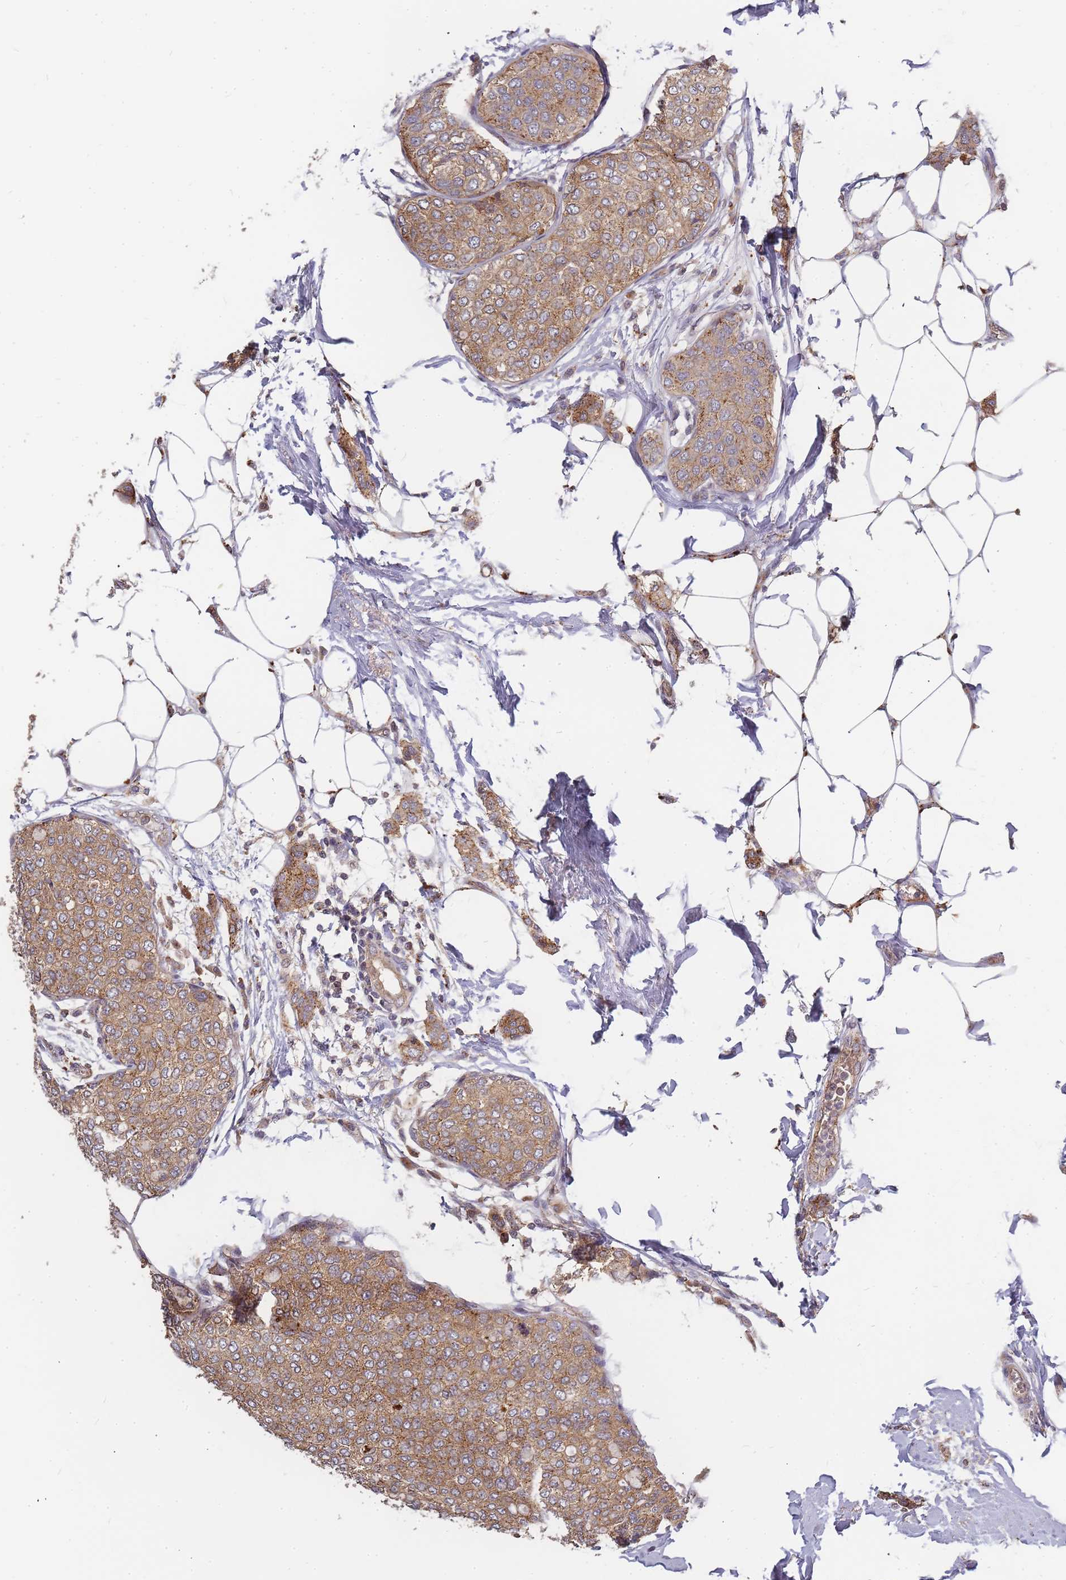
{"staining": {"intensity": "moderate", "quantity": ">75%", "location": "cytoplasmic/membranous"}, "tissue": "breast cancer", "cell_type": "Tumor cells", "image_type": "cancer", "snomed": [{"axis": "morphology", "description": "Duct carcinoma"}, {"axis": "topography", "description": "Breast"}], "caption": "The image reveals immunohistochemical staining of infiltrating ductal carcinoma (breast). There is moderate cytoplasmic/membranous expression is identified in about >75% of tumor cells.", "gene": "ATG5", "patient": {"sex": "female", "age": 72}}